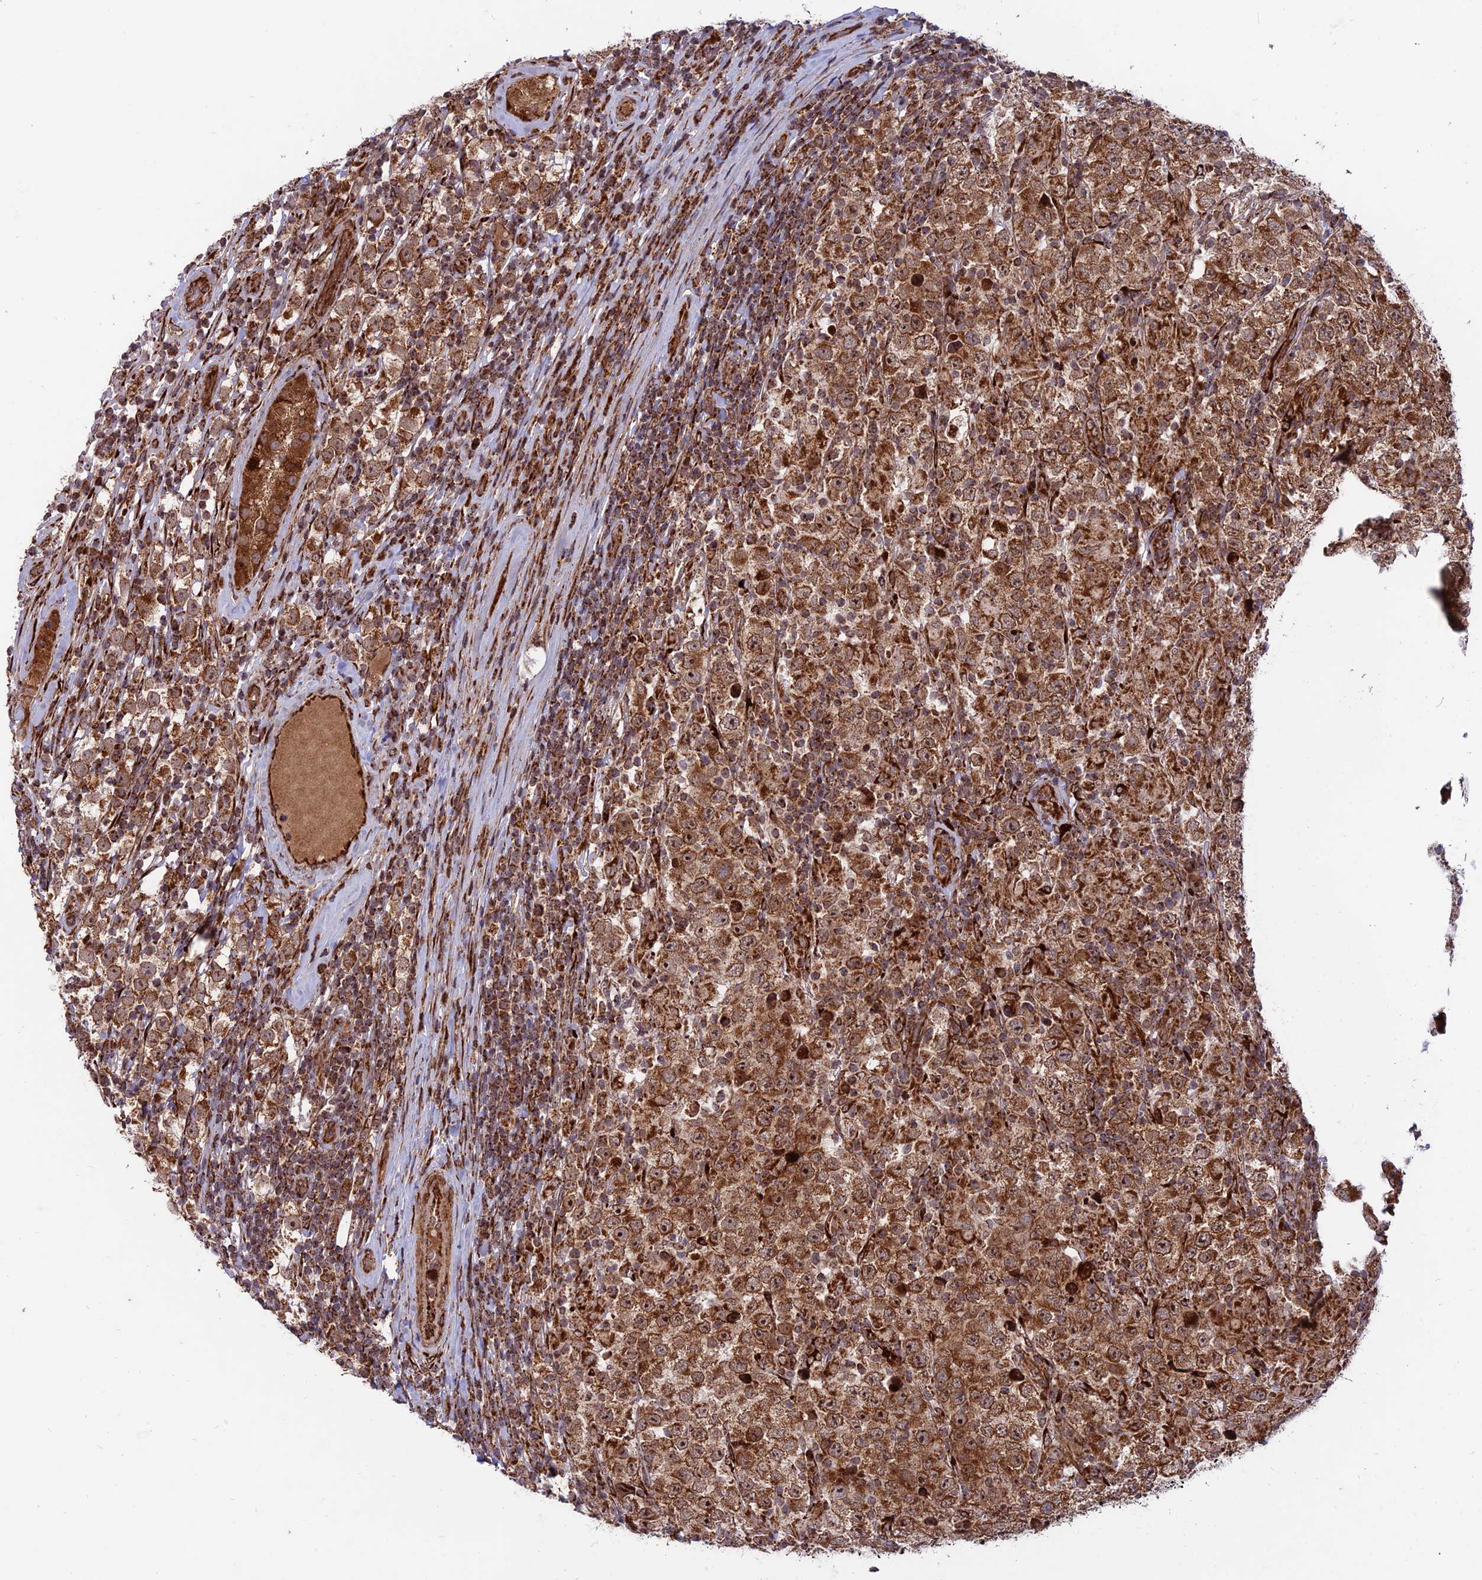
{"staining": {"intensity": "strong", "quantity": ">75%", "location": "cytoplasmic/membranous,nuclear"}, "tissue": "testis cancer", "cell_type": "Tumor cells", "image_type": "cancer", "snomed": [{"axis": "morphology", "description": "Normal tissue, NOS"}, {"axis": "morphology", "description": "Urothelial carcinoma, High grade"}, {"axis": "morphology", "description": "Seminoma, NOS"}, {"axis": "morphology", "description": "Carcinoma, Embryonal, NOS"}, {"axis": "topography", "description": "Urinary bladder"}, {"axis": "topography", "description": "Testis"}], "caption": "Human testis high-grade urothelial carcinoma stained with a brown dye reveals strong cytoplasmic/membranous and nuclear positive expression in approximately >75% of tumor cells.", "gene": "CRTAP", "patient": {"sex": "male", "age": 41}}